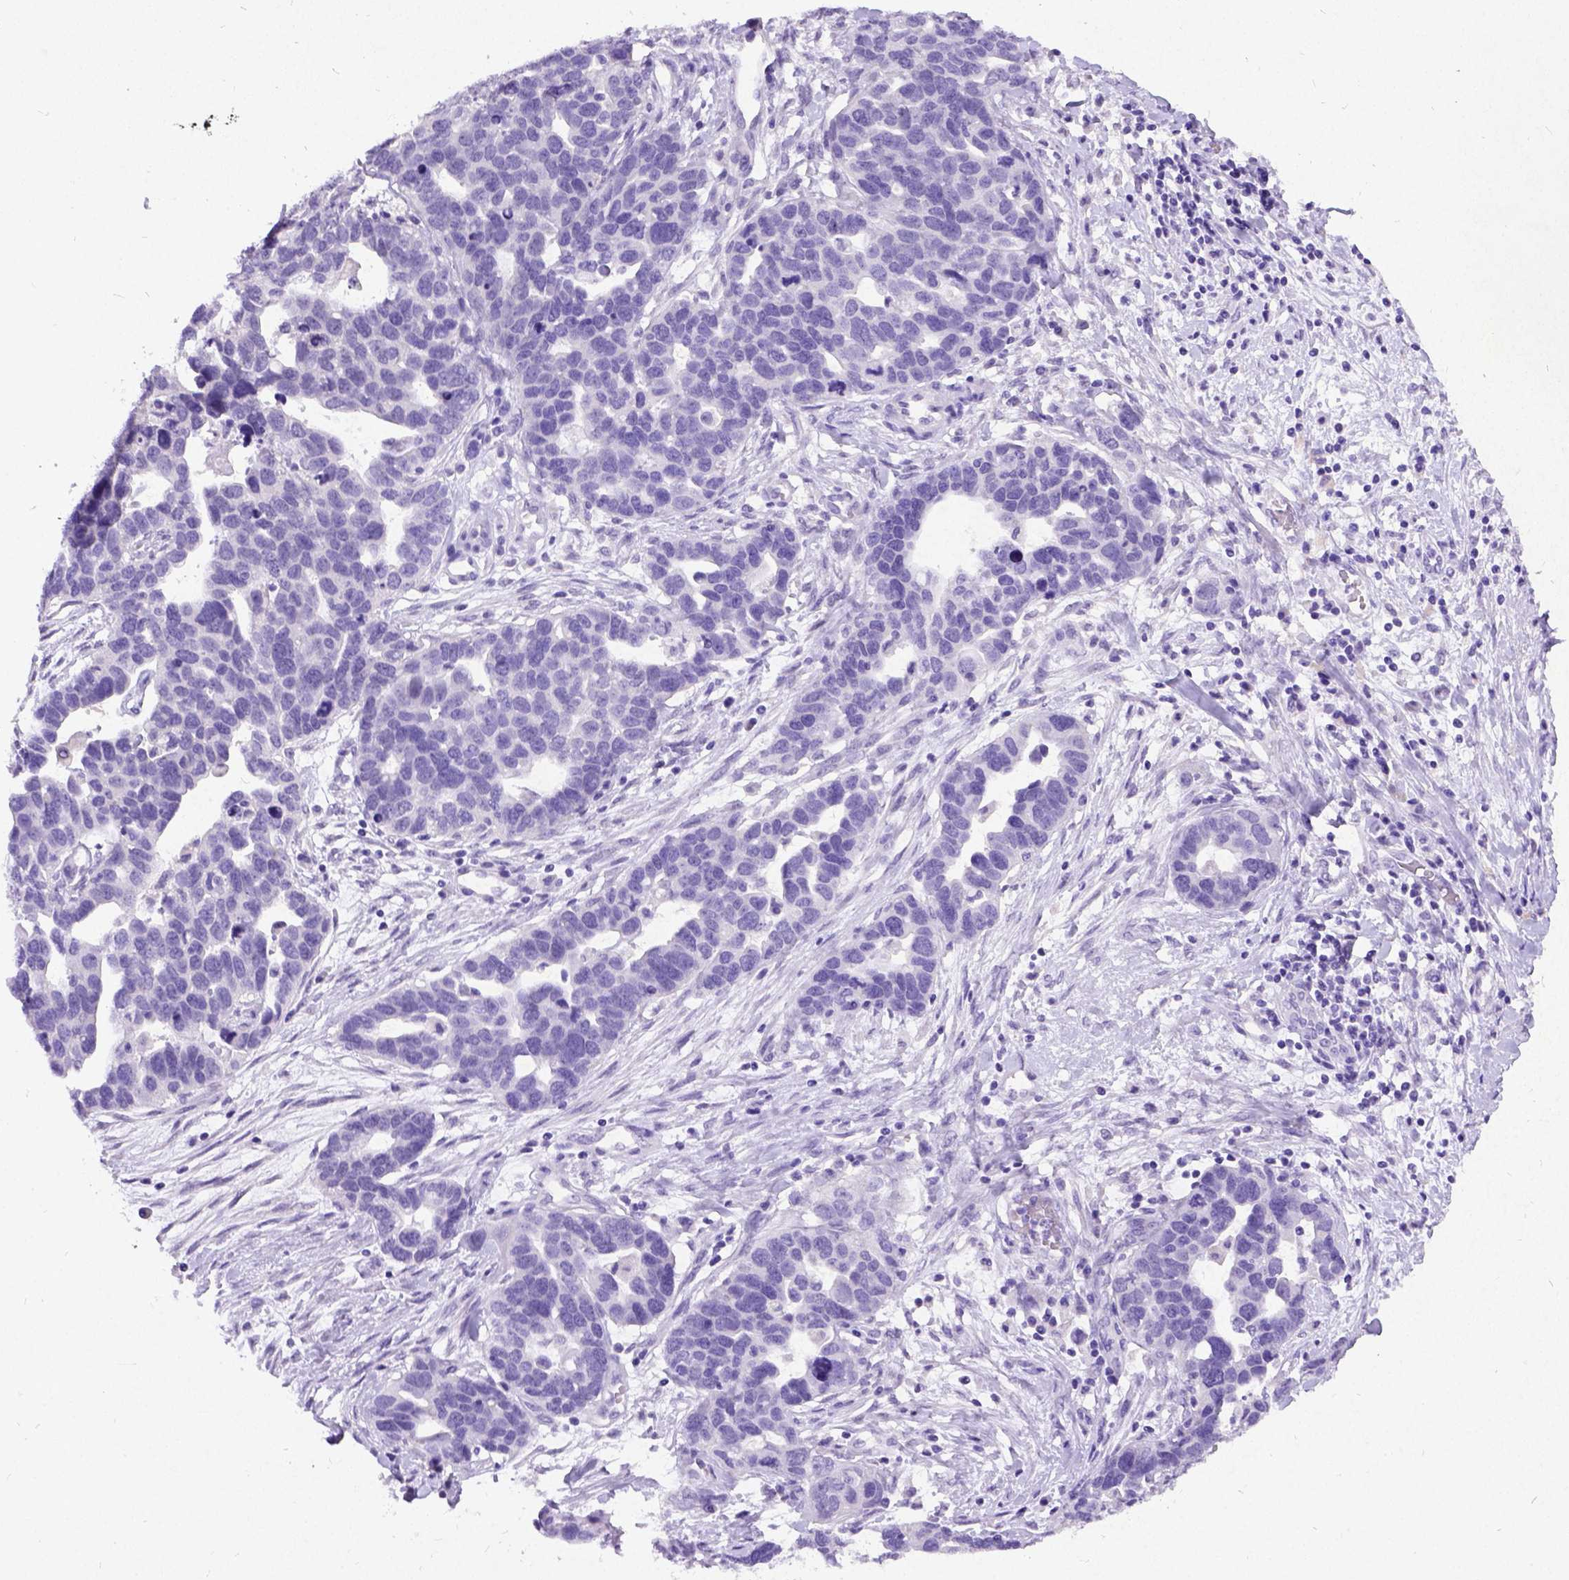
{"staining": {"intensity": "negative", "quantity": "none", "location": "none"}, "tissue": "ovarian cancer", "cell_type": "Tumor cells", "image_type": "cancer", "snomed": [{"axis": "morphology", "description": "Cystadenocarcinoma, serous, NOS"}, {"axis": "topography", "description": "Ovary"}], "caption": "A micrograph of human ovarian serous cystadenocarcinoma is negative for staining in tumor cells.", "gene": "NEUROD4", "patient": {"sex": "female", "age": 54}}